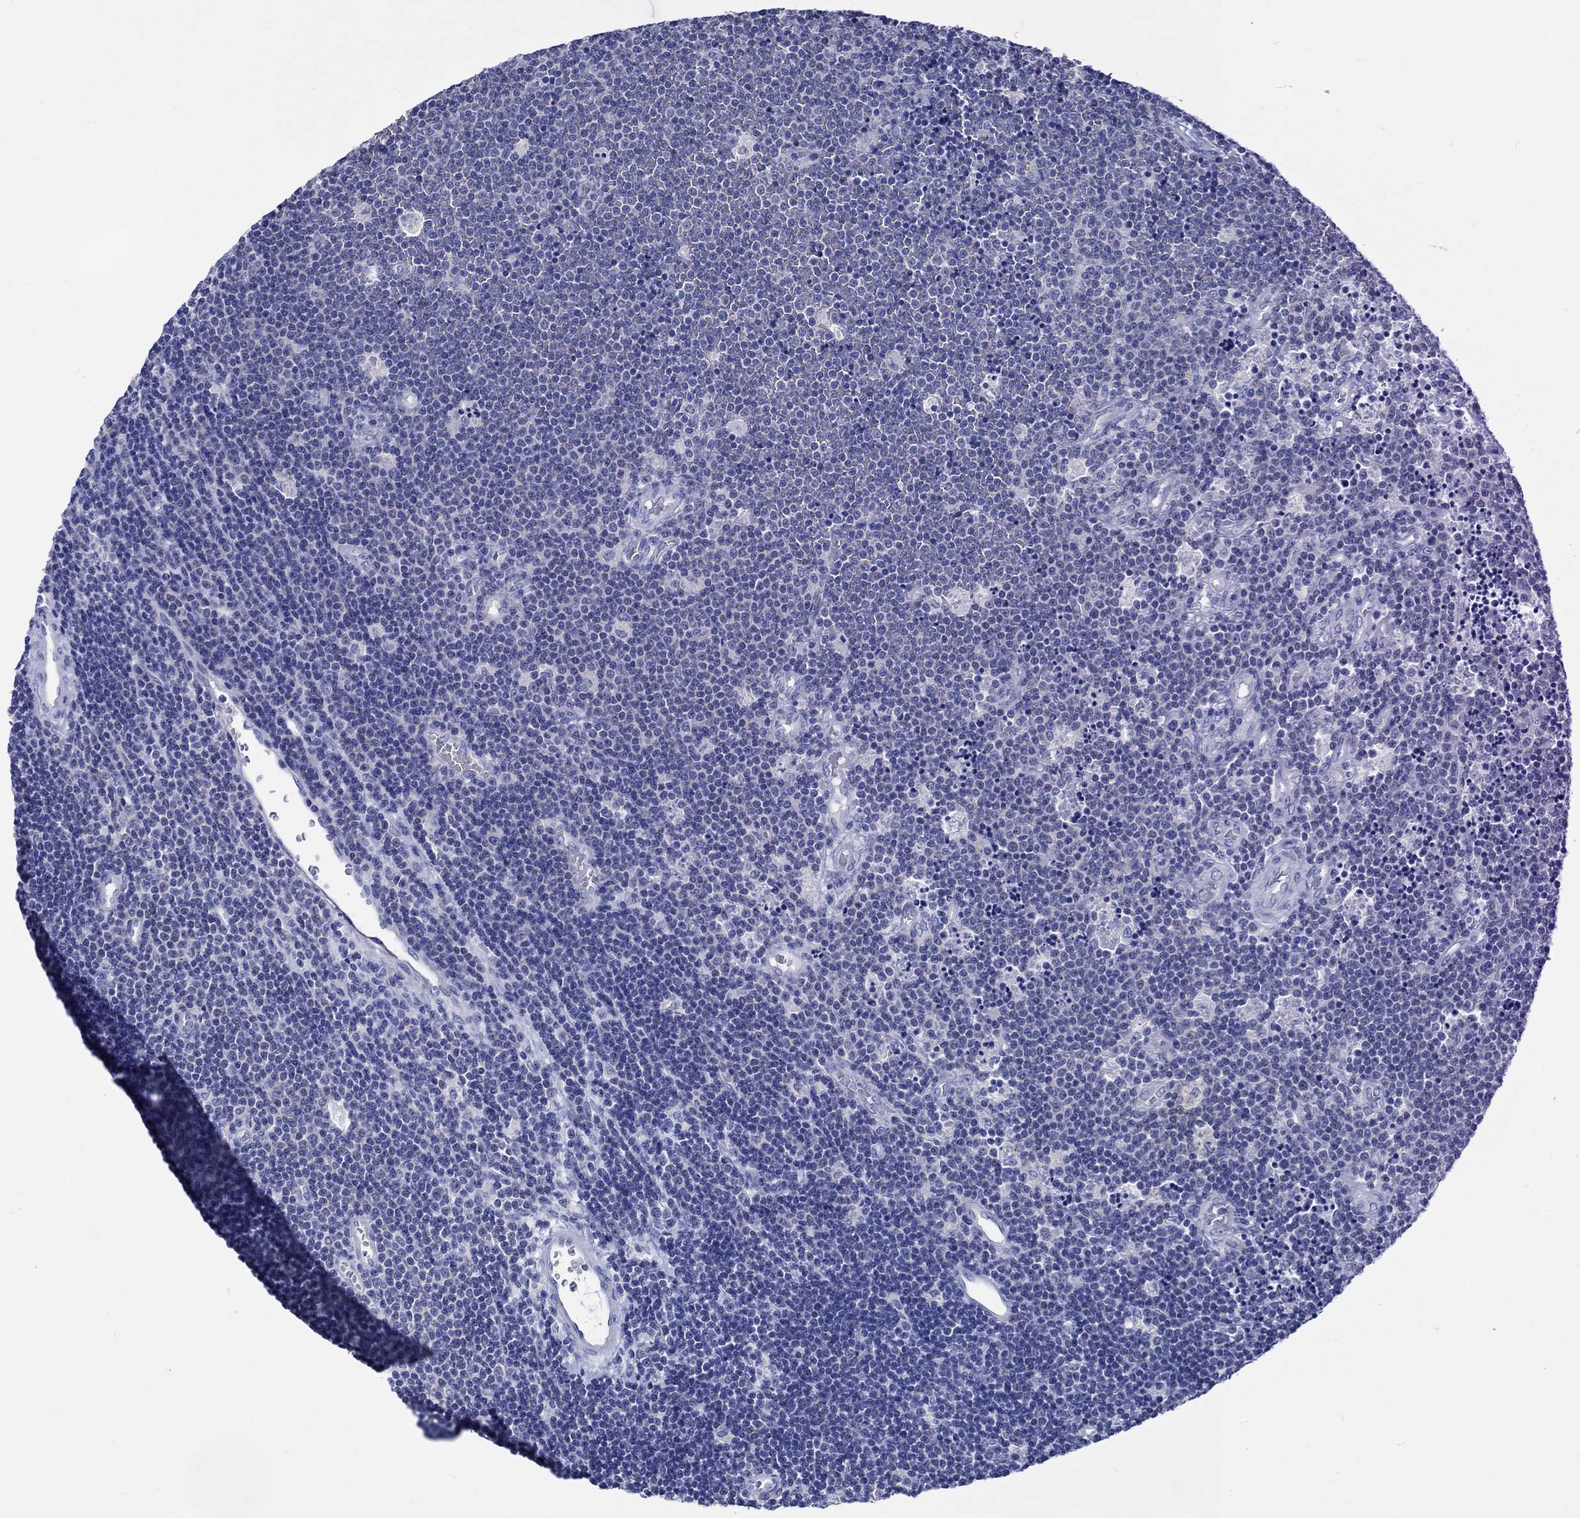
{"staining": {"intensity": "negative", "quantity": "none", "location": "none"}, "tissue": "lymphoma", "cell_type": "Tumor cells", "image_type": "cancer", "snomed": [{"axis": "morphology", "description": "Malignant lymphoma, non-Hodgkin's type, Low grade"}, {"axis": "topography", "description": "Brain"}], "caption": "Immunohistochemical staining of human lymphoma displays no significant positivity in tumor cells.", "gene": "PTPRN2", "patient": {"sex": "female", "age": 66}}